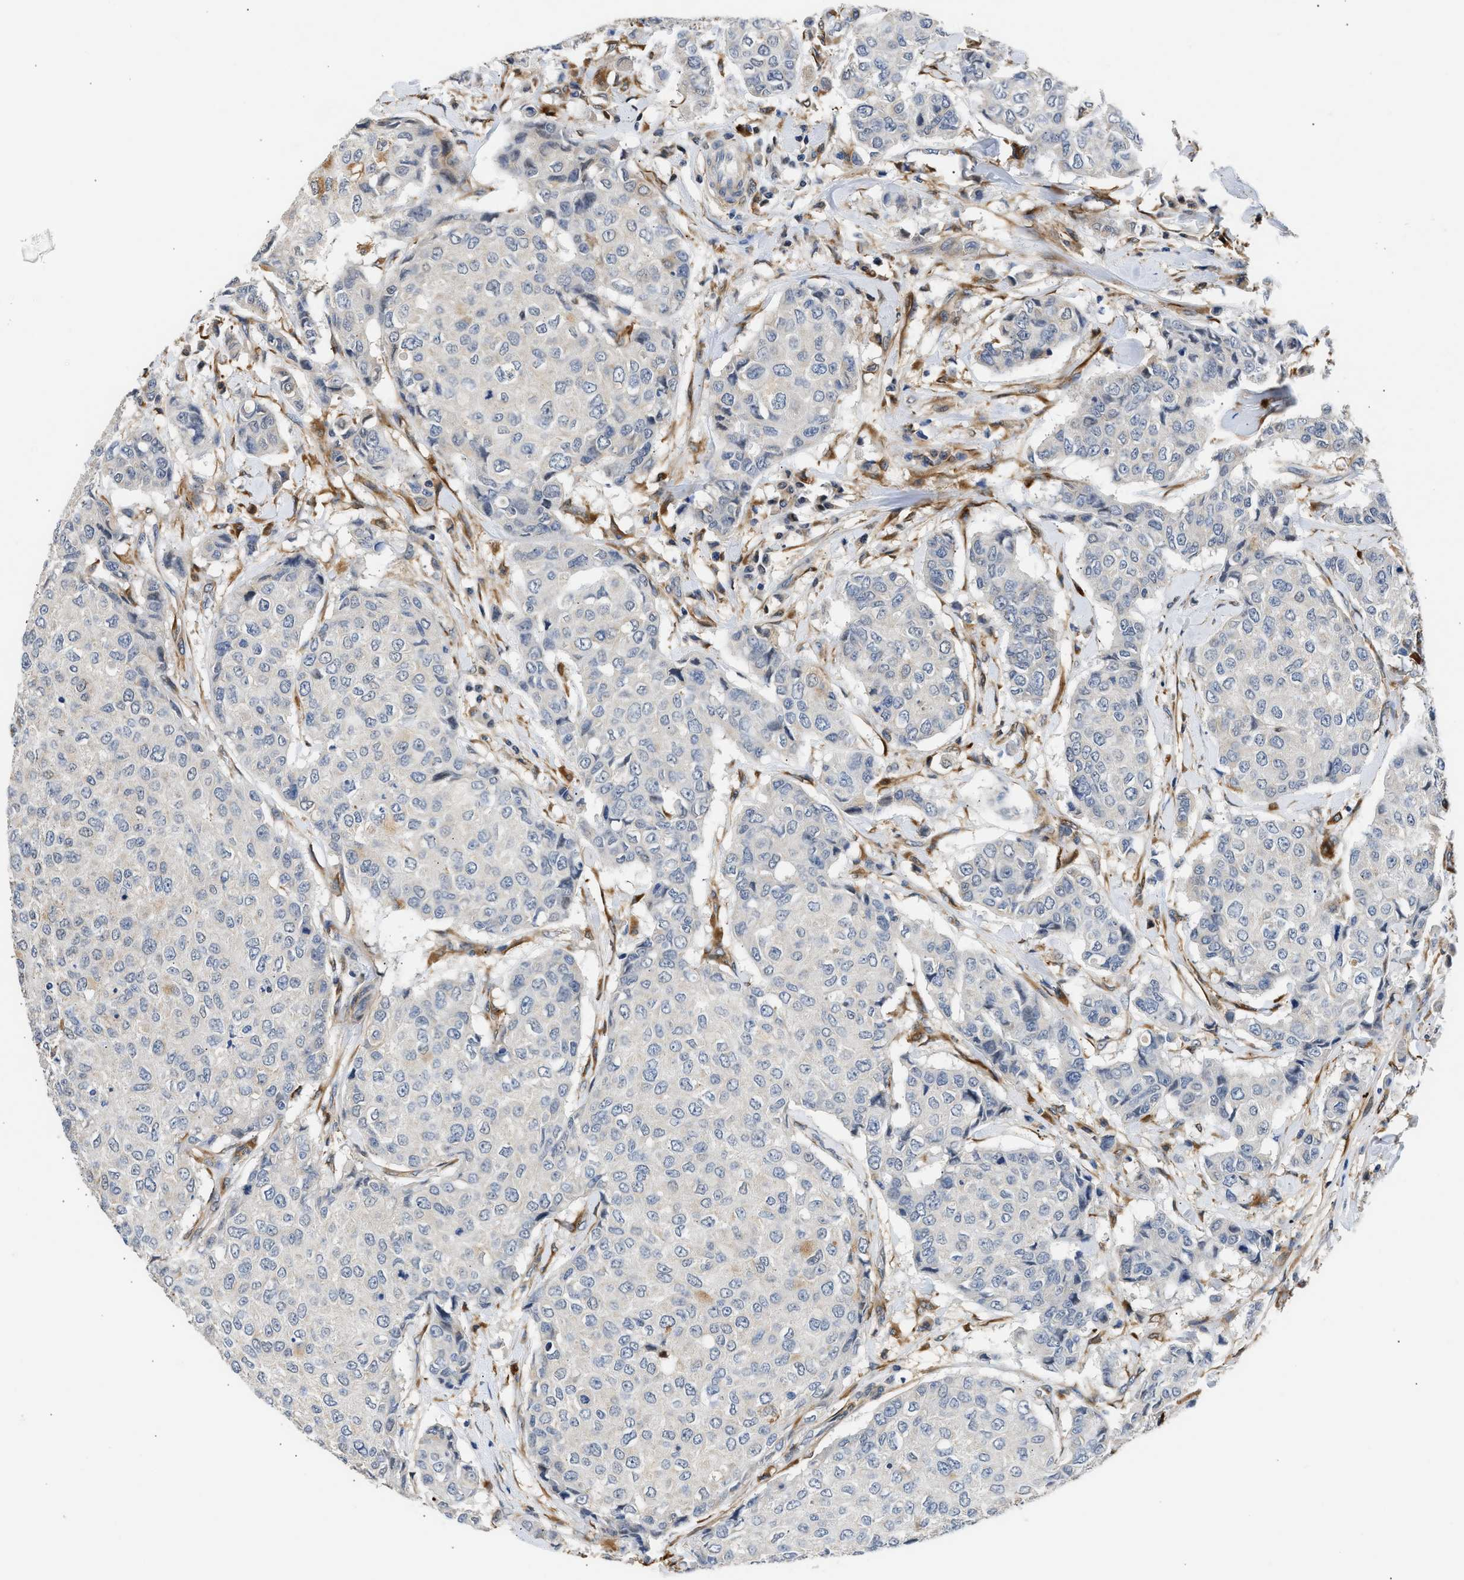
{"staining": {"intensity": "negative", "quantity": "none", "location": "none"}, "tissue": "breast cancer", "cell_type": "Tumor cells", "image_type": "cancer", "snomed": [{"axis": "morphology", "description": "Duct carcinoma"}, {"axis": "topography", "description": "Breast"}], "caption": "Invasive ductal carcinoma (breast) stained for a protein using immunohistochemistry (IHC) exhibits no positivity tumor cells.", "gene": "RAB31", "patient": {"sex": "female", "age": 27}}